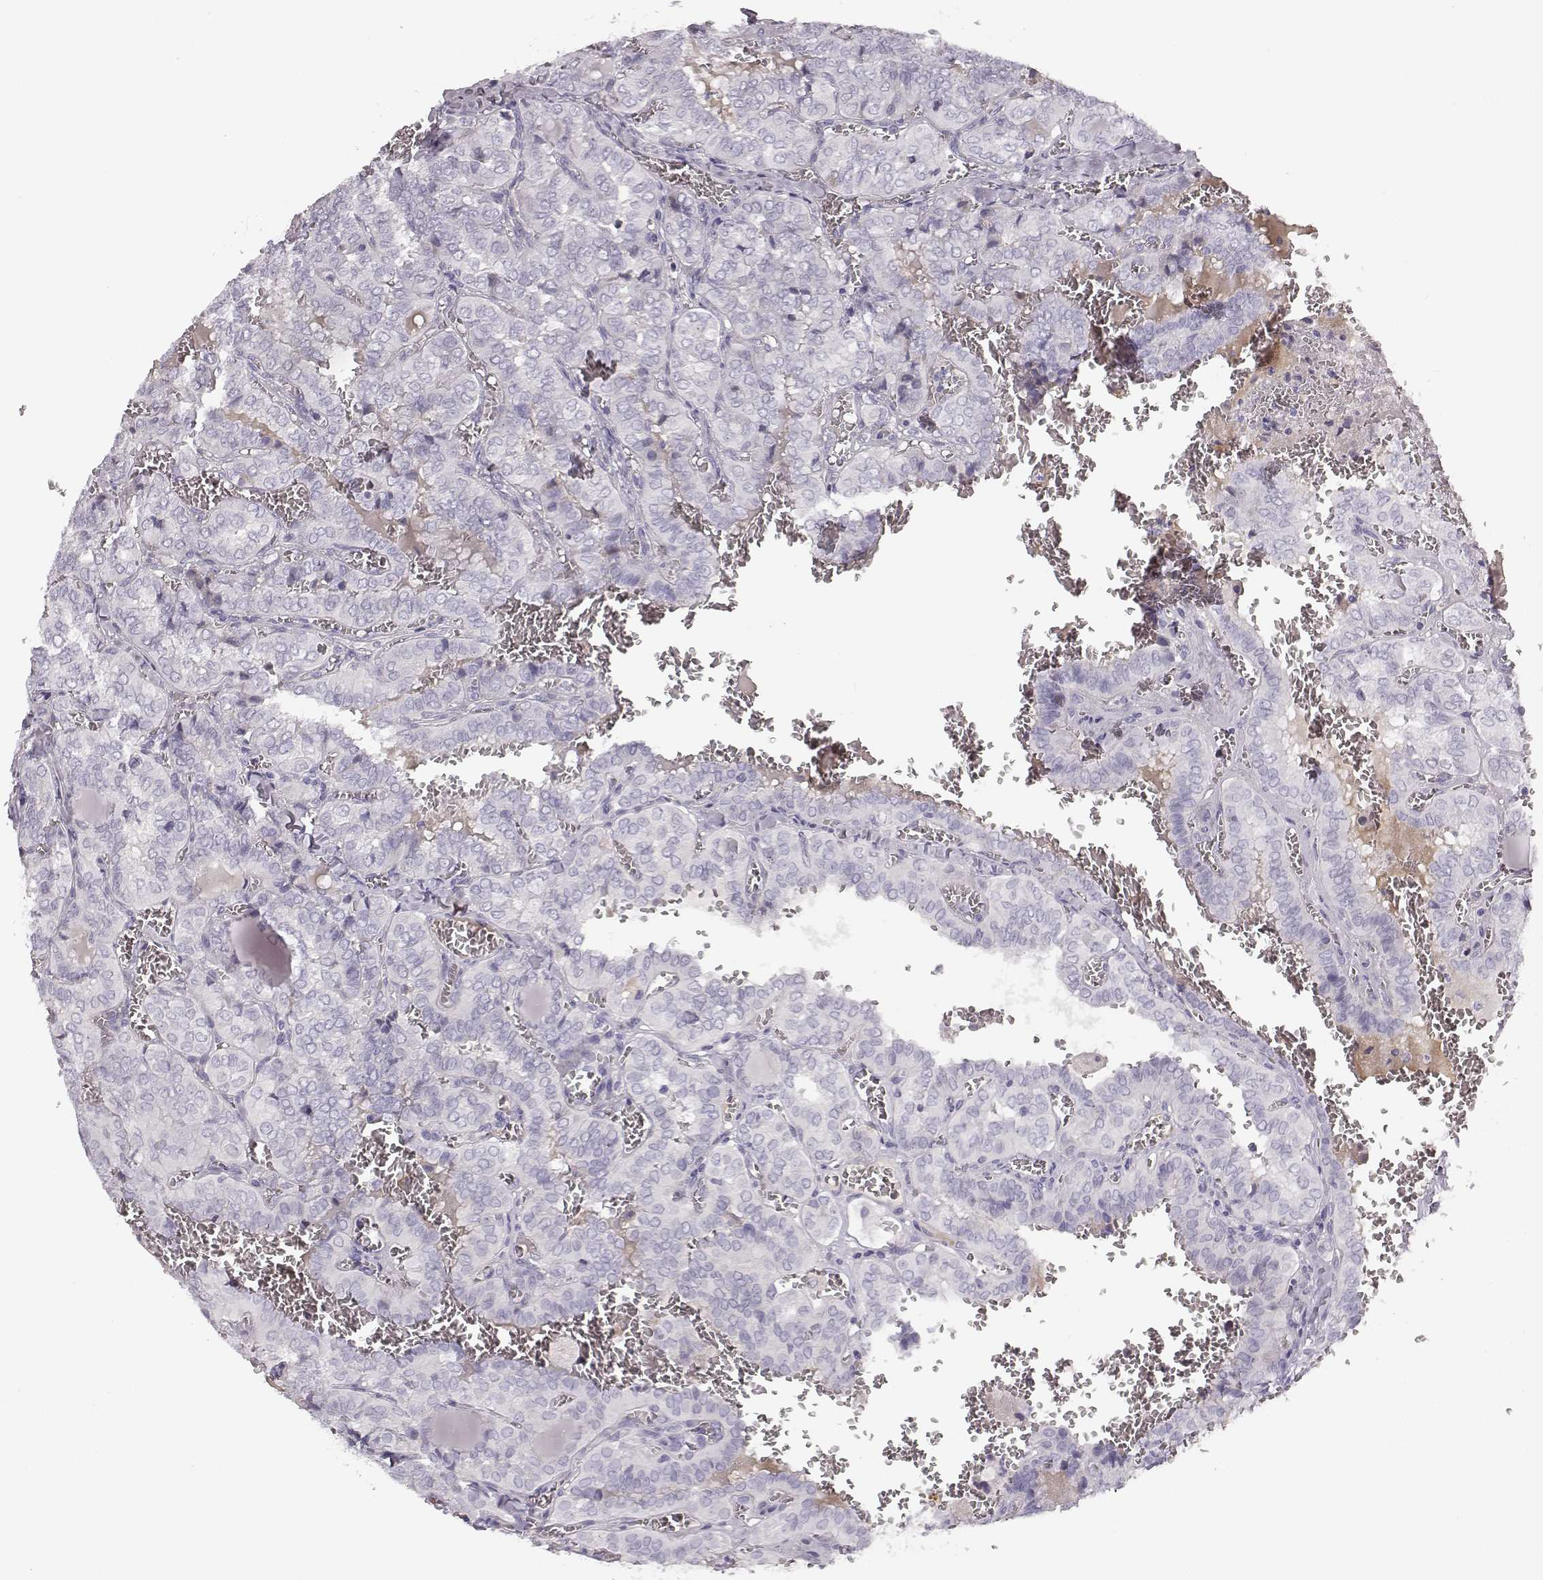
{"staining": {"intensity": "negative", "quantity": "none", "location": "none"}, "tissue": "thyroid cancer", "cell_type": "Tumor cells", "image_type": "cancer", "snomed": [{"axis": "morphology", "description": "Papillary adenocarcinoma, NOS"}, {"axis": "topography", "description": "Thyroid gland"}], "caption": "There is no significant expression in tumor cells of thyroid cancer (papillary adenocarcinoma). Nuclei are stained in blue.", "gene": "KIAA0319", "patient": {"sex": "female", "age": 41}}